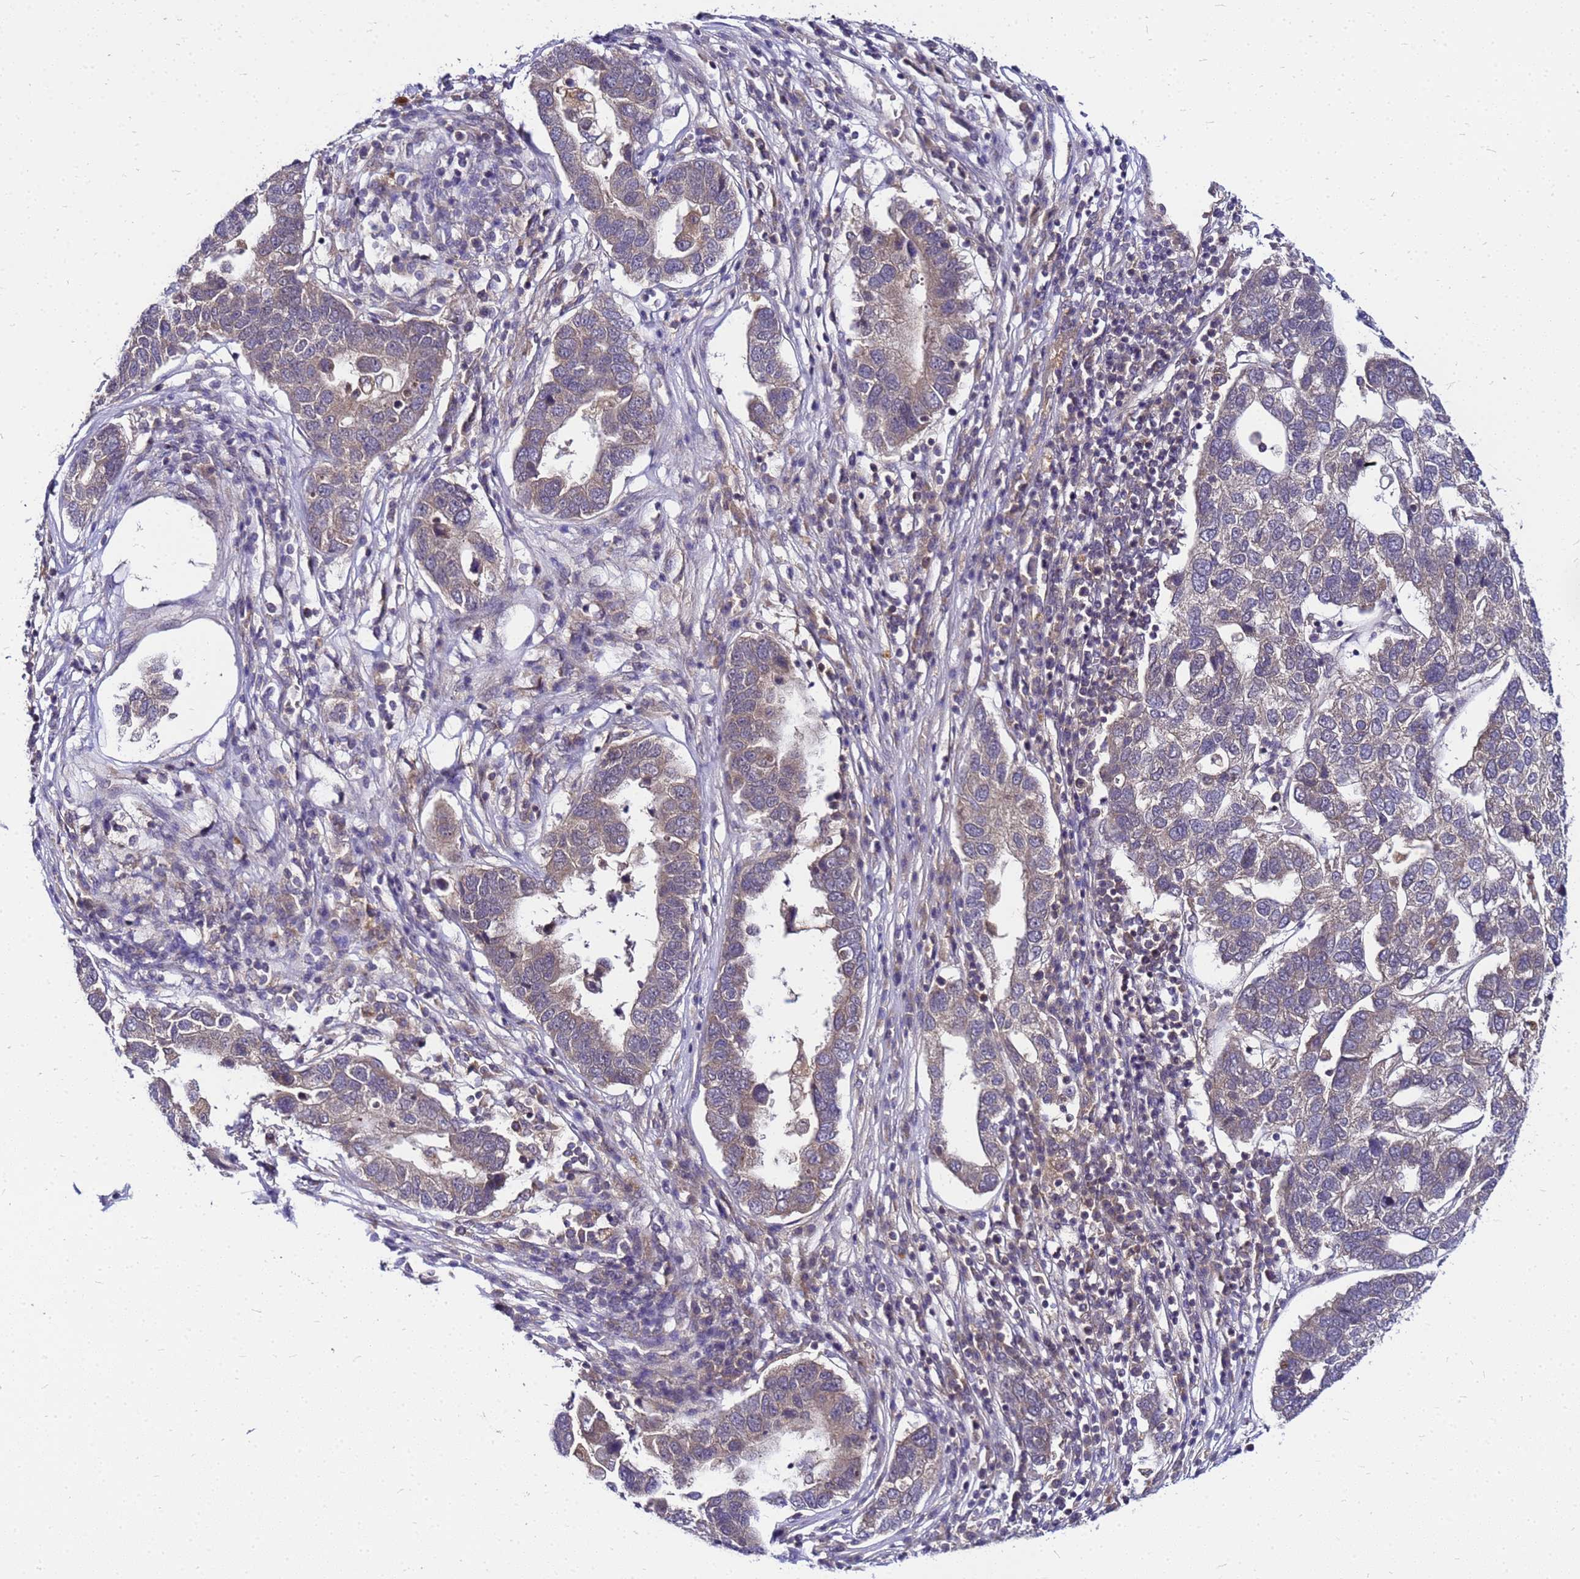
{"staining": {"intensity": "weak", "quantity": "25%-75%", "location": "cytoplasmic/membranous"}, "tissue": "pancreatic cancer", "cell_type": "Tumor cells", "image_type": "cancer", "snomed": [{"axis": "morphology", "description": "Adenocarcinoma, NOS"}, {"axis": "topography", "description": "Pancreas"}], "caption": "Tumor cells exhibit weak cytoplasmic/membranous expression in about 25%-75% of cells in pancreatic cancer.", "gene": "SAT1", "patient": {"sex": "female", "age": 61}}